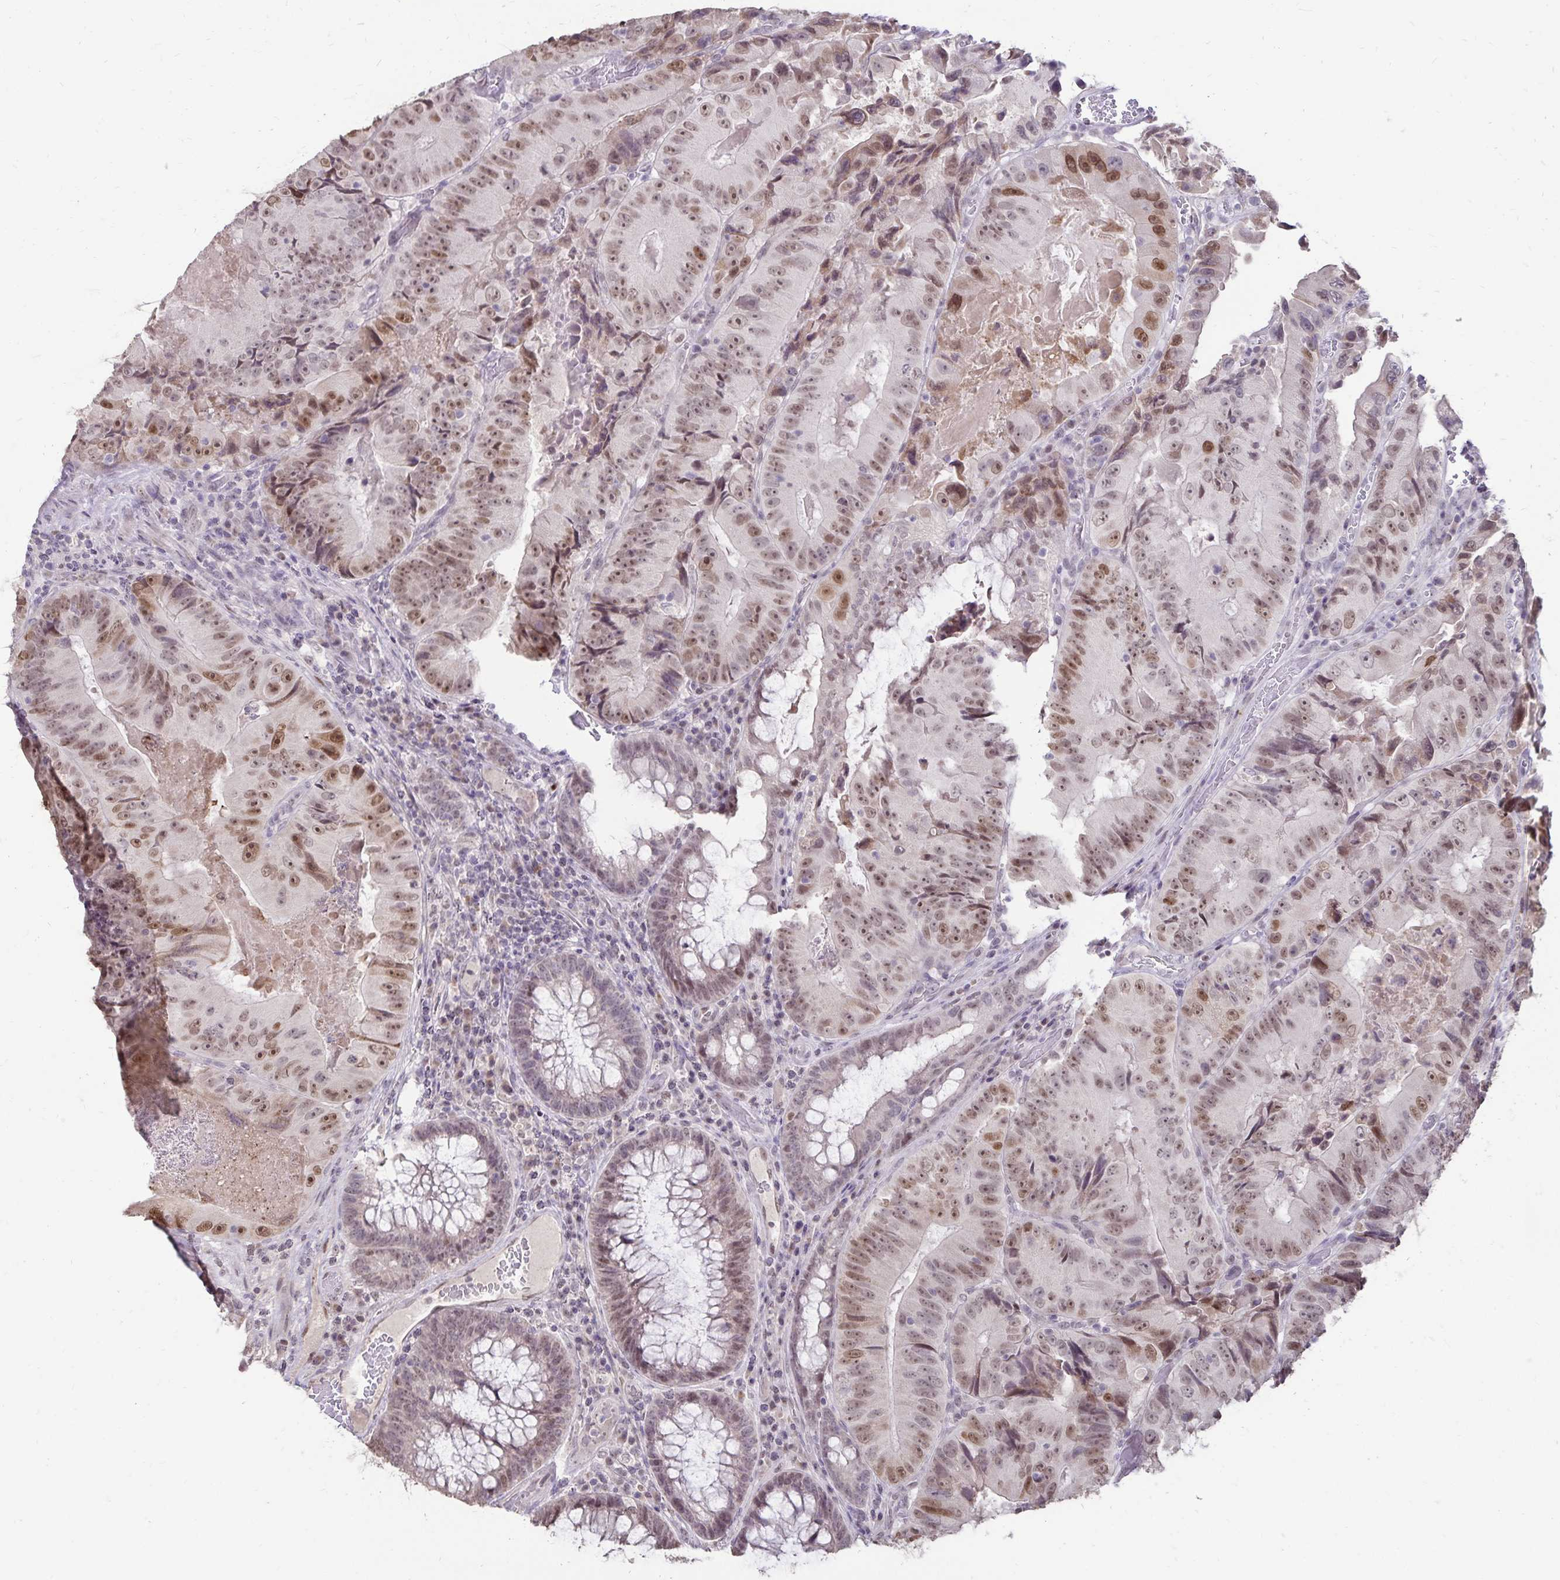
{"staining": {"intensity": "moderate", "quantity": ">75%", "location": "nuclear"}, "tissue": "colorectal cancer", "cell_type": "Tumor cells", "image_type": "cancer", "snomed": [{"axis": "morphology", "description": "Adenocarcinoma, NOS"}, {"axis": "topography", "description": "Colon"}], "caption": "Immunohistochemistry (IHC) micrograph of neoplastic tissue: colorectal cancer (adenocarcinoma) stained using immunohistochemistry (IHC) displays medium levels of moderate protein expression localized specifically in the nuclear of tumor cells, appearing as a nuclear brown color.", "gene": "POLB", "patient": {"sex": "female", "age": 86}}